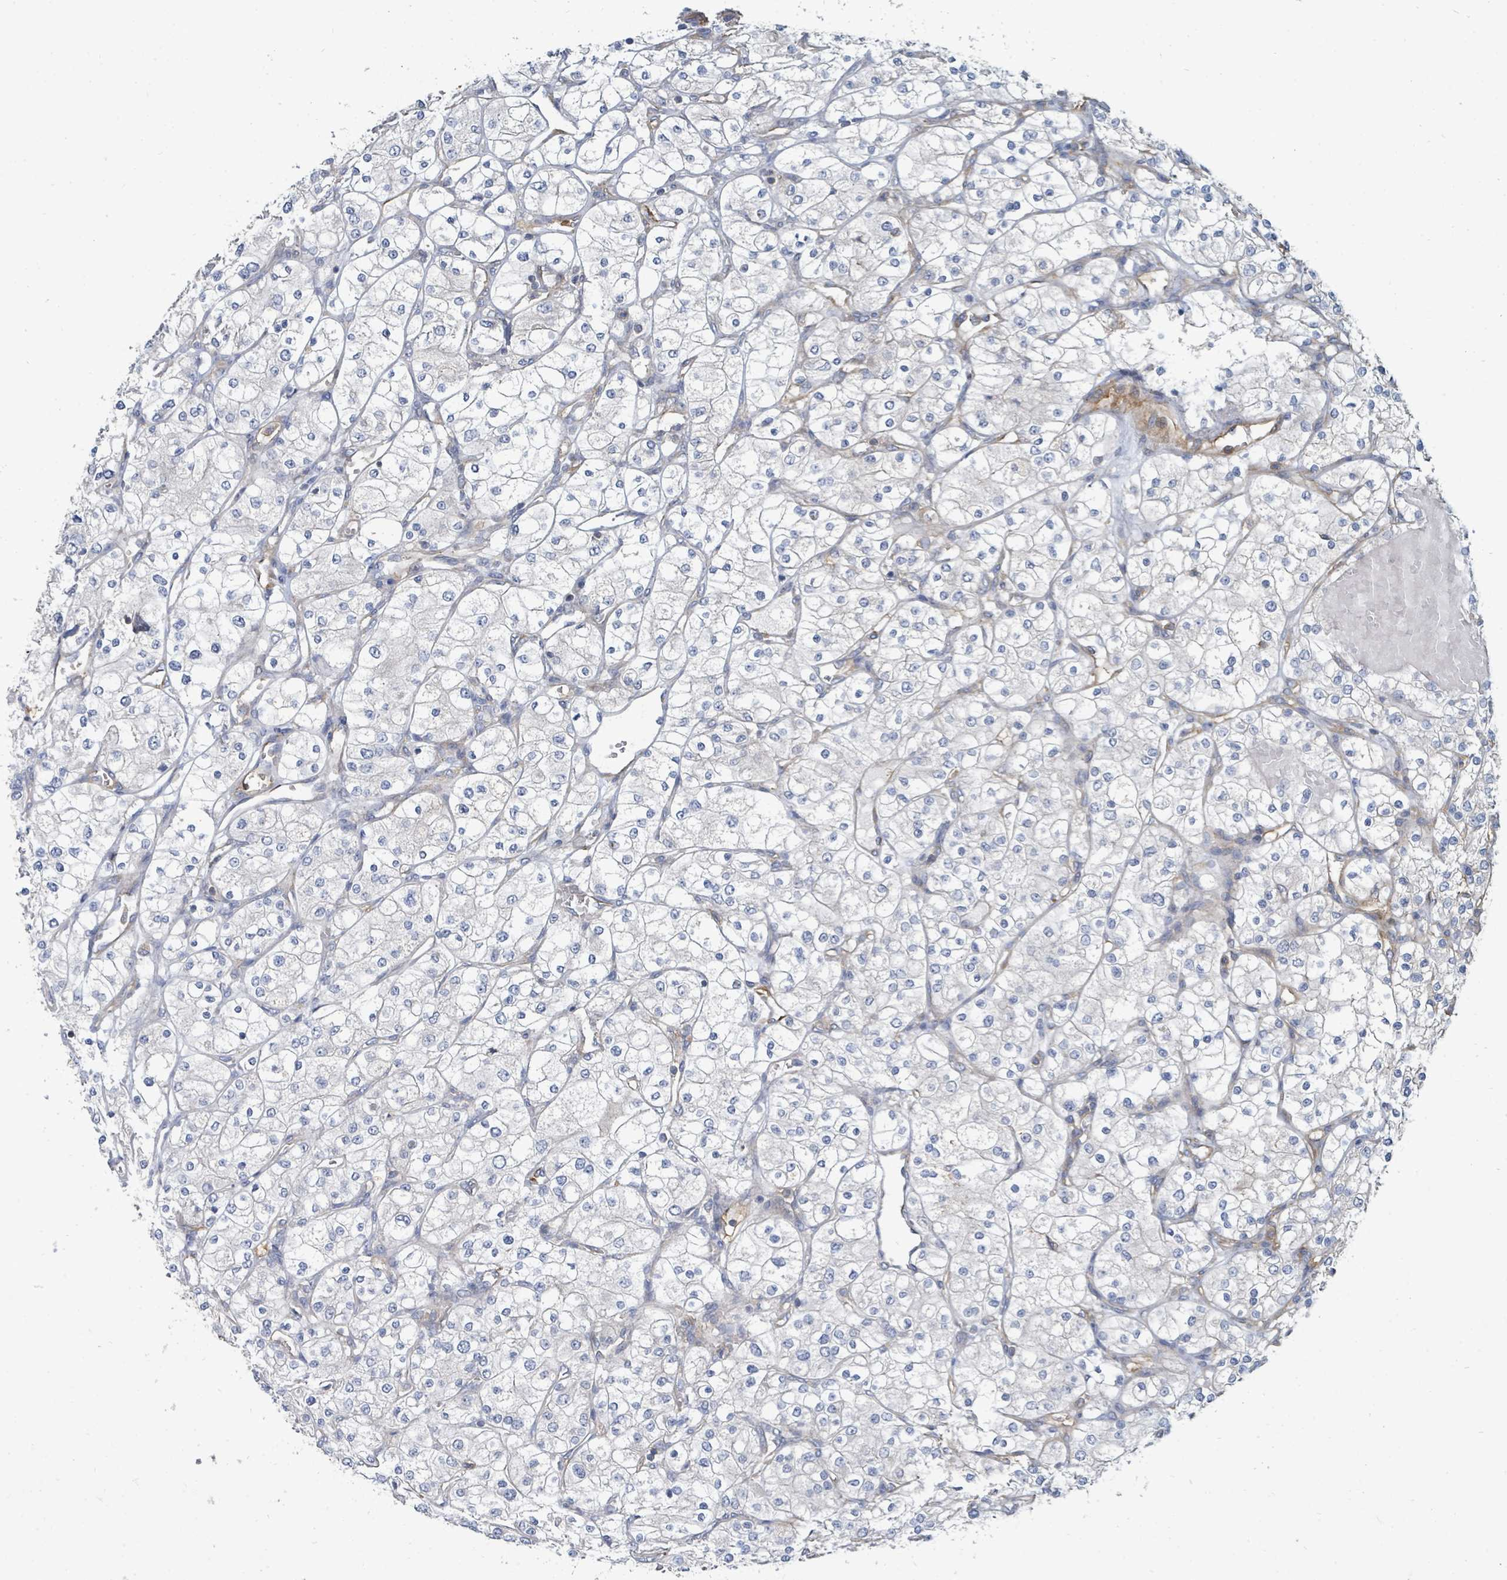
{"staining": {"intensity": "negative", "quantity": "none", "location": "none"}, "tissue": "renal cancer", "cell_type": "Tumor cells", "image_type": "cancer", "snomed": [{"axis": "morphology", "description": "Adenocarcinoma, NOS"}, {"axis": "topography", "description": "Kidney"}], "caption": "Protein analysis of adenocarcinoma (renal) shows no significant expression in tumor cells. (DAB (3,3'-diaminobenzidine) immunohistochemistry with hematoxylin counter stain).", "gene": "BOLA2B", "patient": {"sex": "male", "age": 80}}